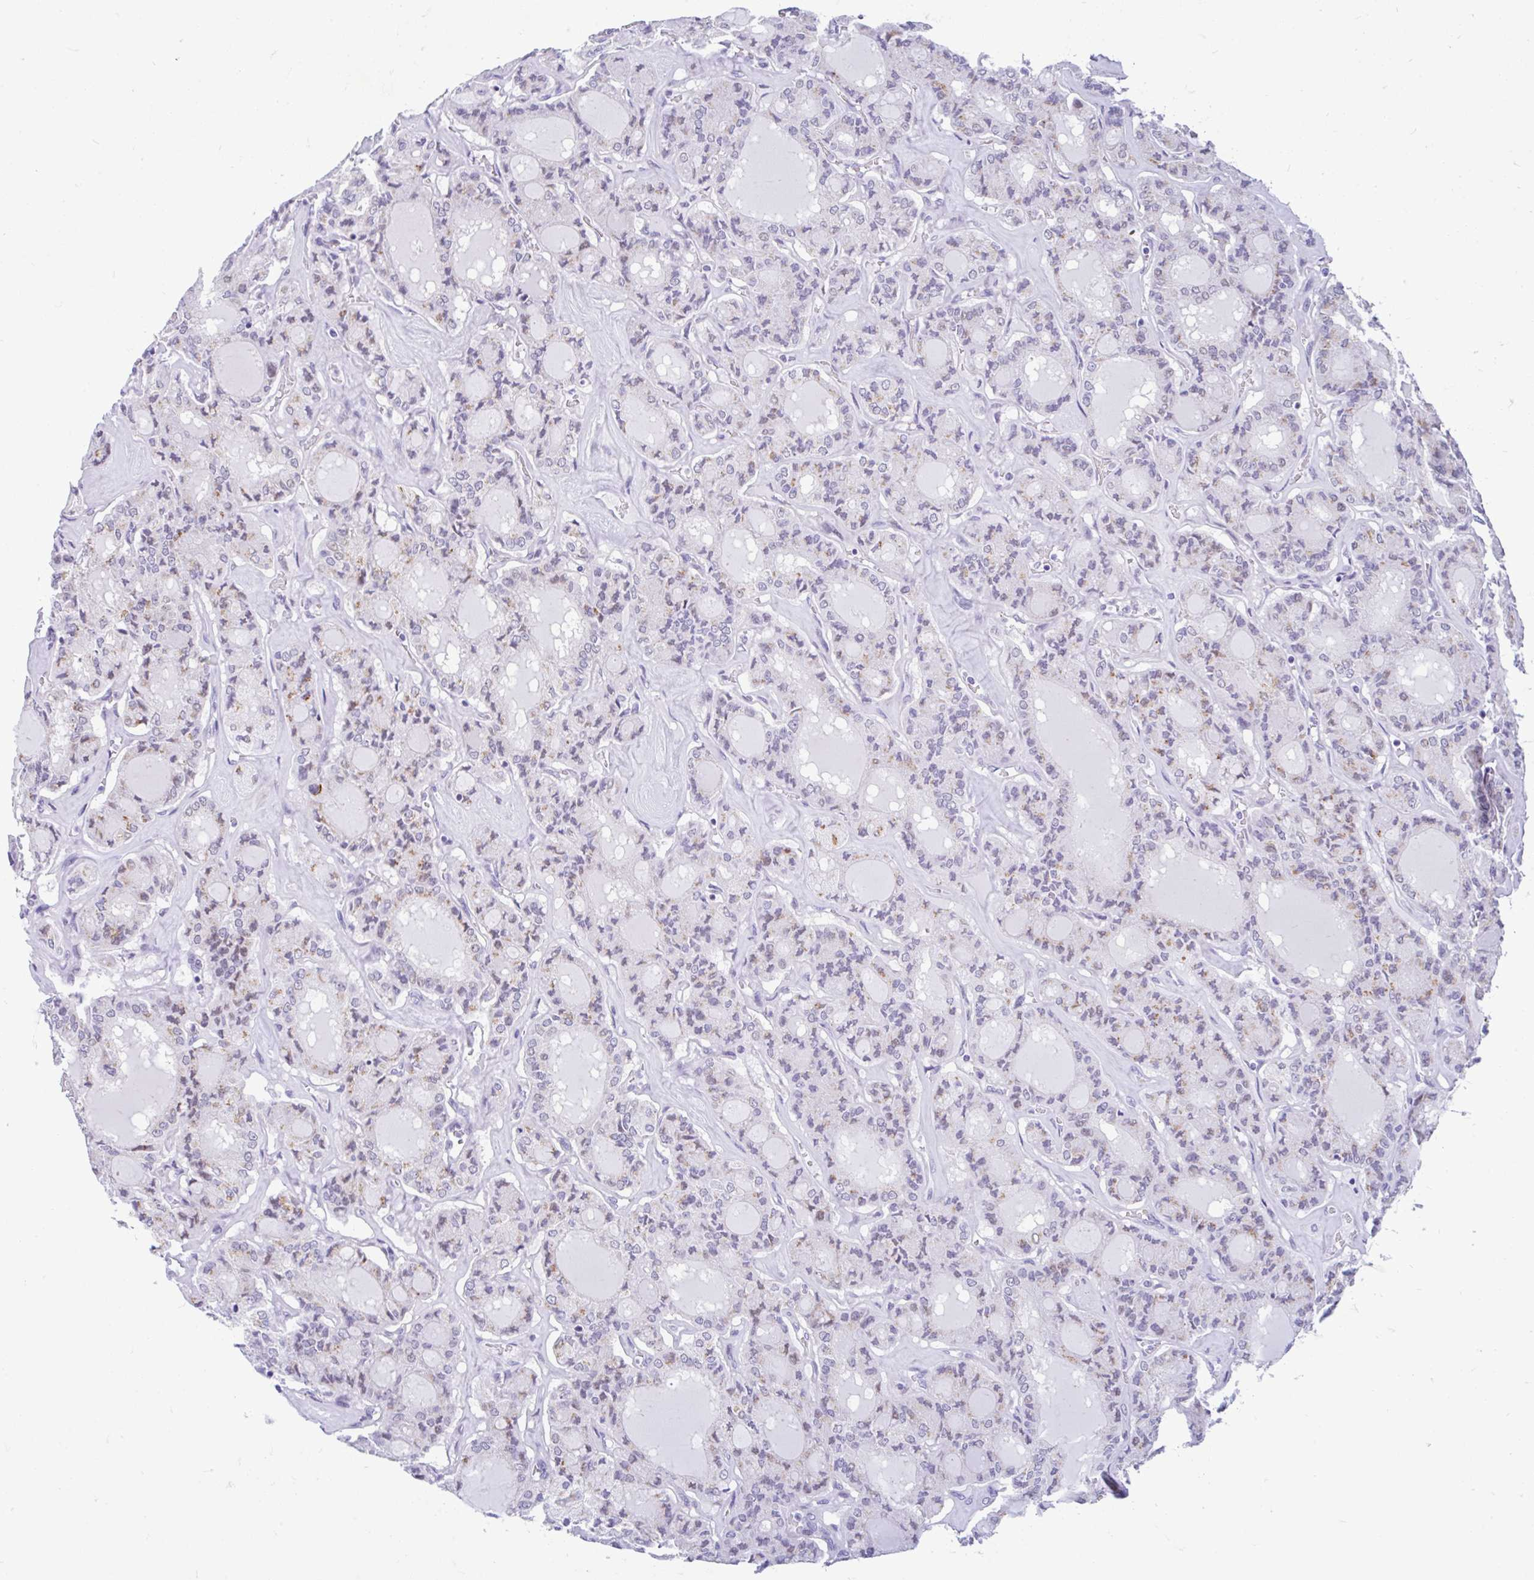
{"staining": {"intensity": "moderate", "quantity": "<25%", "location": "cytoplasmic/membranous,nuclear"}, "tissue": "thyroid cancer", "cell_type": "Tumor cells", "image_type": "cancer", "snomed": [{"axis": "morphology", "description": "Papillary adenocarcinoma, NOS"}, {"axis": "topography", "description": "Thyroid gland"}], "caption": "Thyroid cancer stained with a protein marker reveals moderate staining in tumor cells.", "gene": "GLB1L2", "patient": {"sex": "male", "age": 87}}